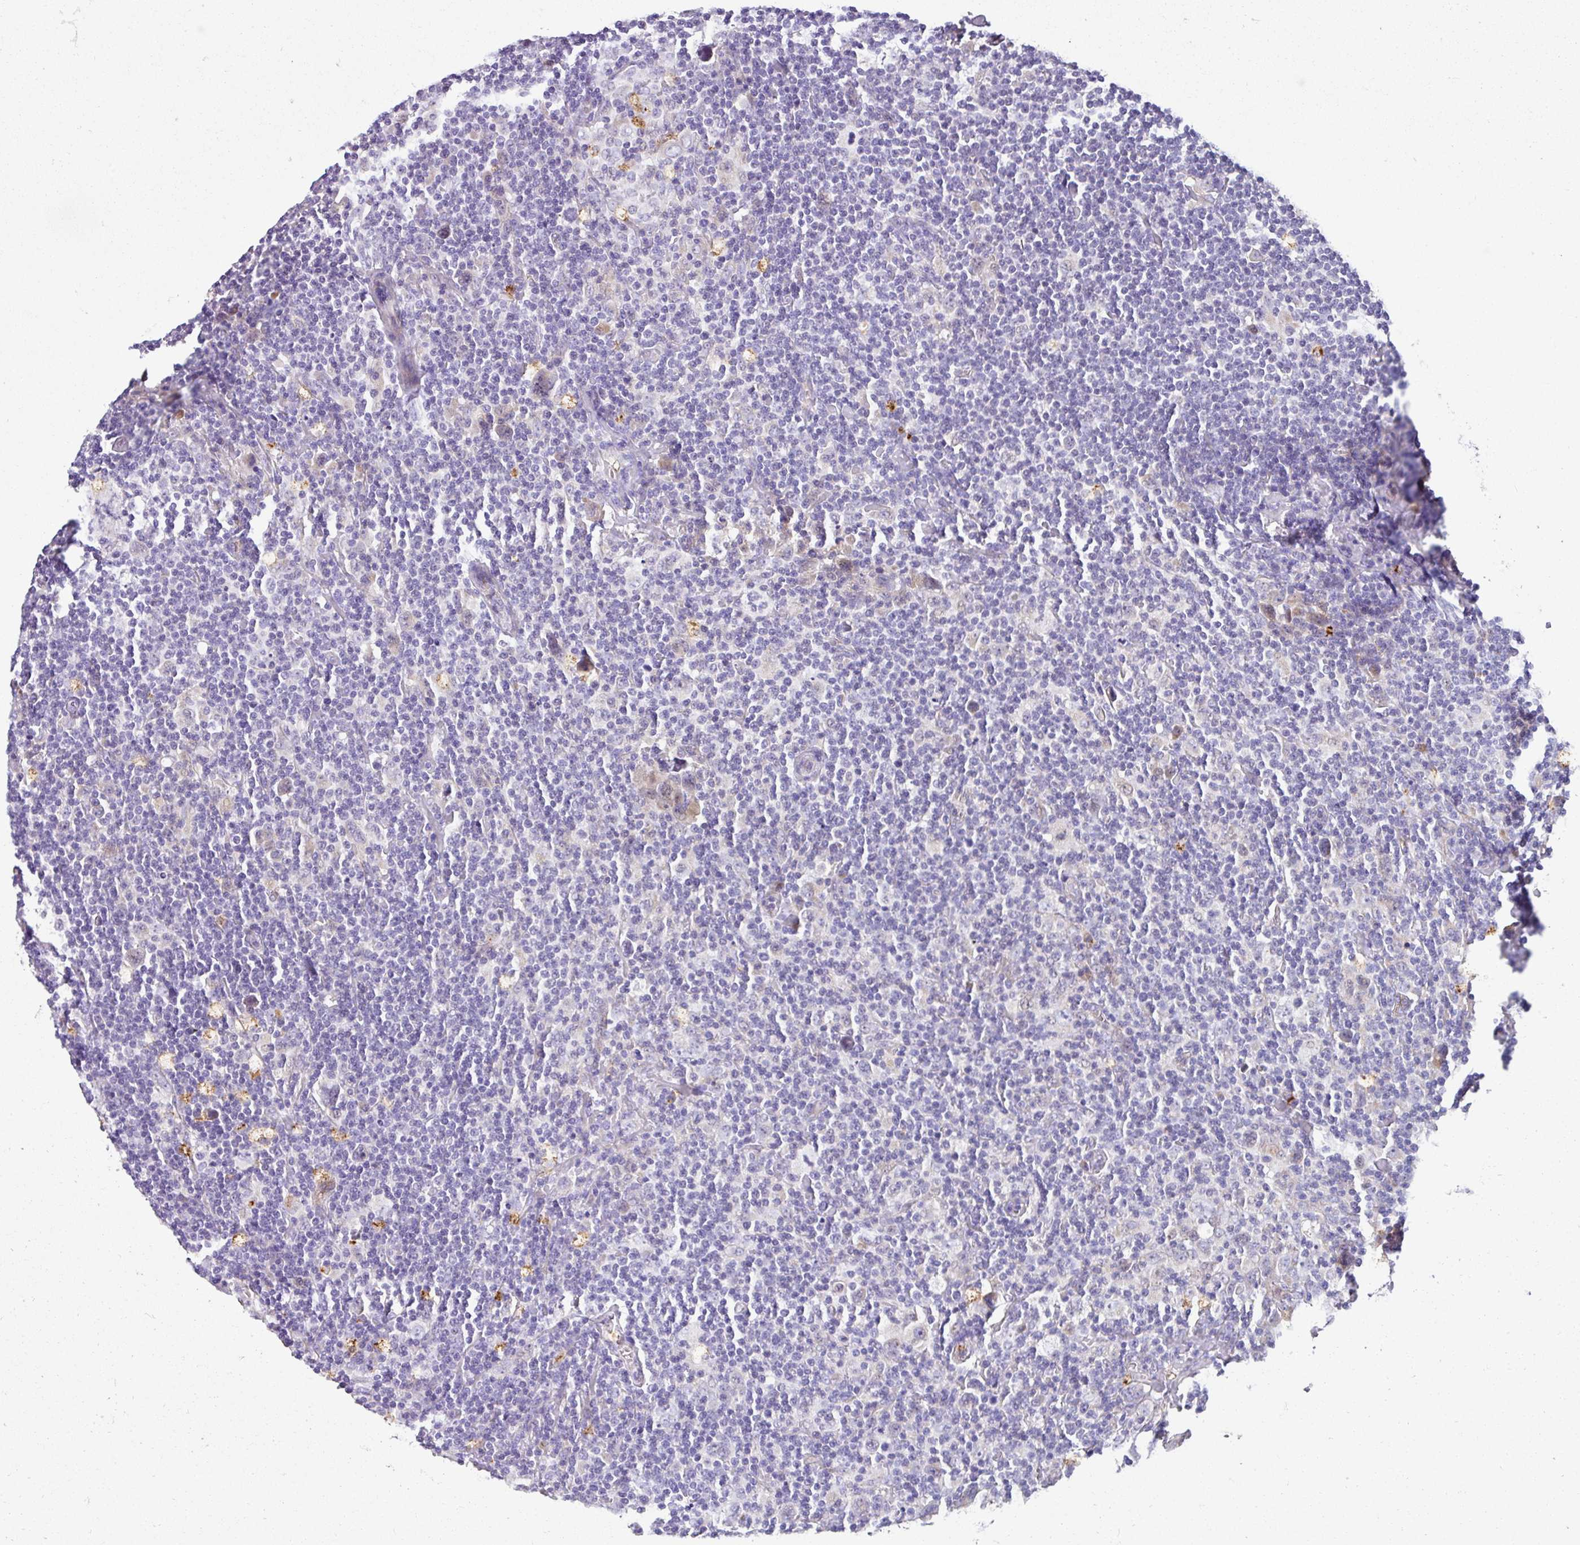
{"staining": {"intensity": "weak", "quantity": "<25%", "location": "cytoplasmic/membranous"}, "tissue": "lymphoma", "cell_type": "Tumor cells", "image_type": "cancer", "snomed": [{"axis": "morphology", "description": "Hodgkin's disease, NOS"}, {"axis": "topography", "description": "Lymph node"}], "caption": "This is a histopathology image of IHC staining of Hodgkin's disease, which shows no expression in tumor cells.", "gene": "CRISP3", "patient": {"sex": "female", "age": 18}}